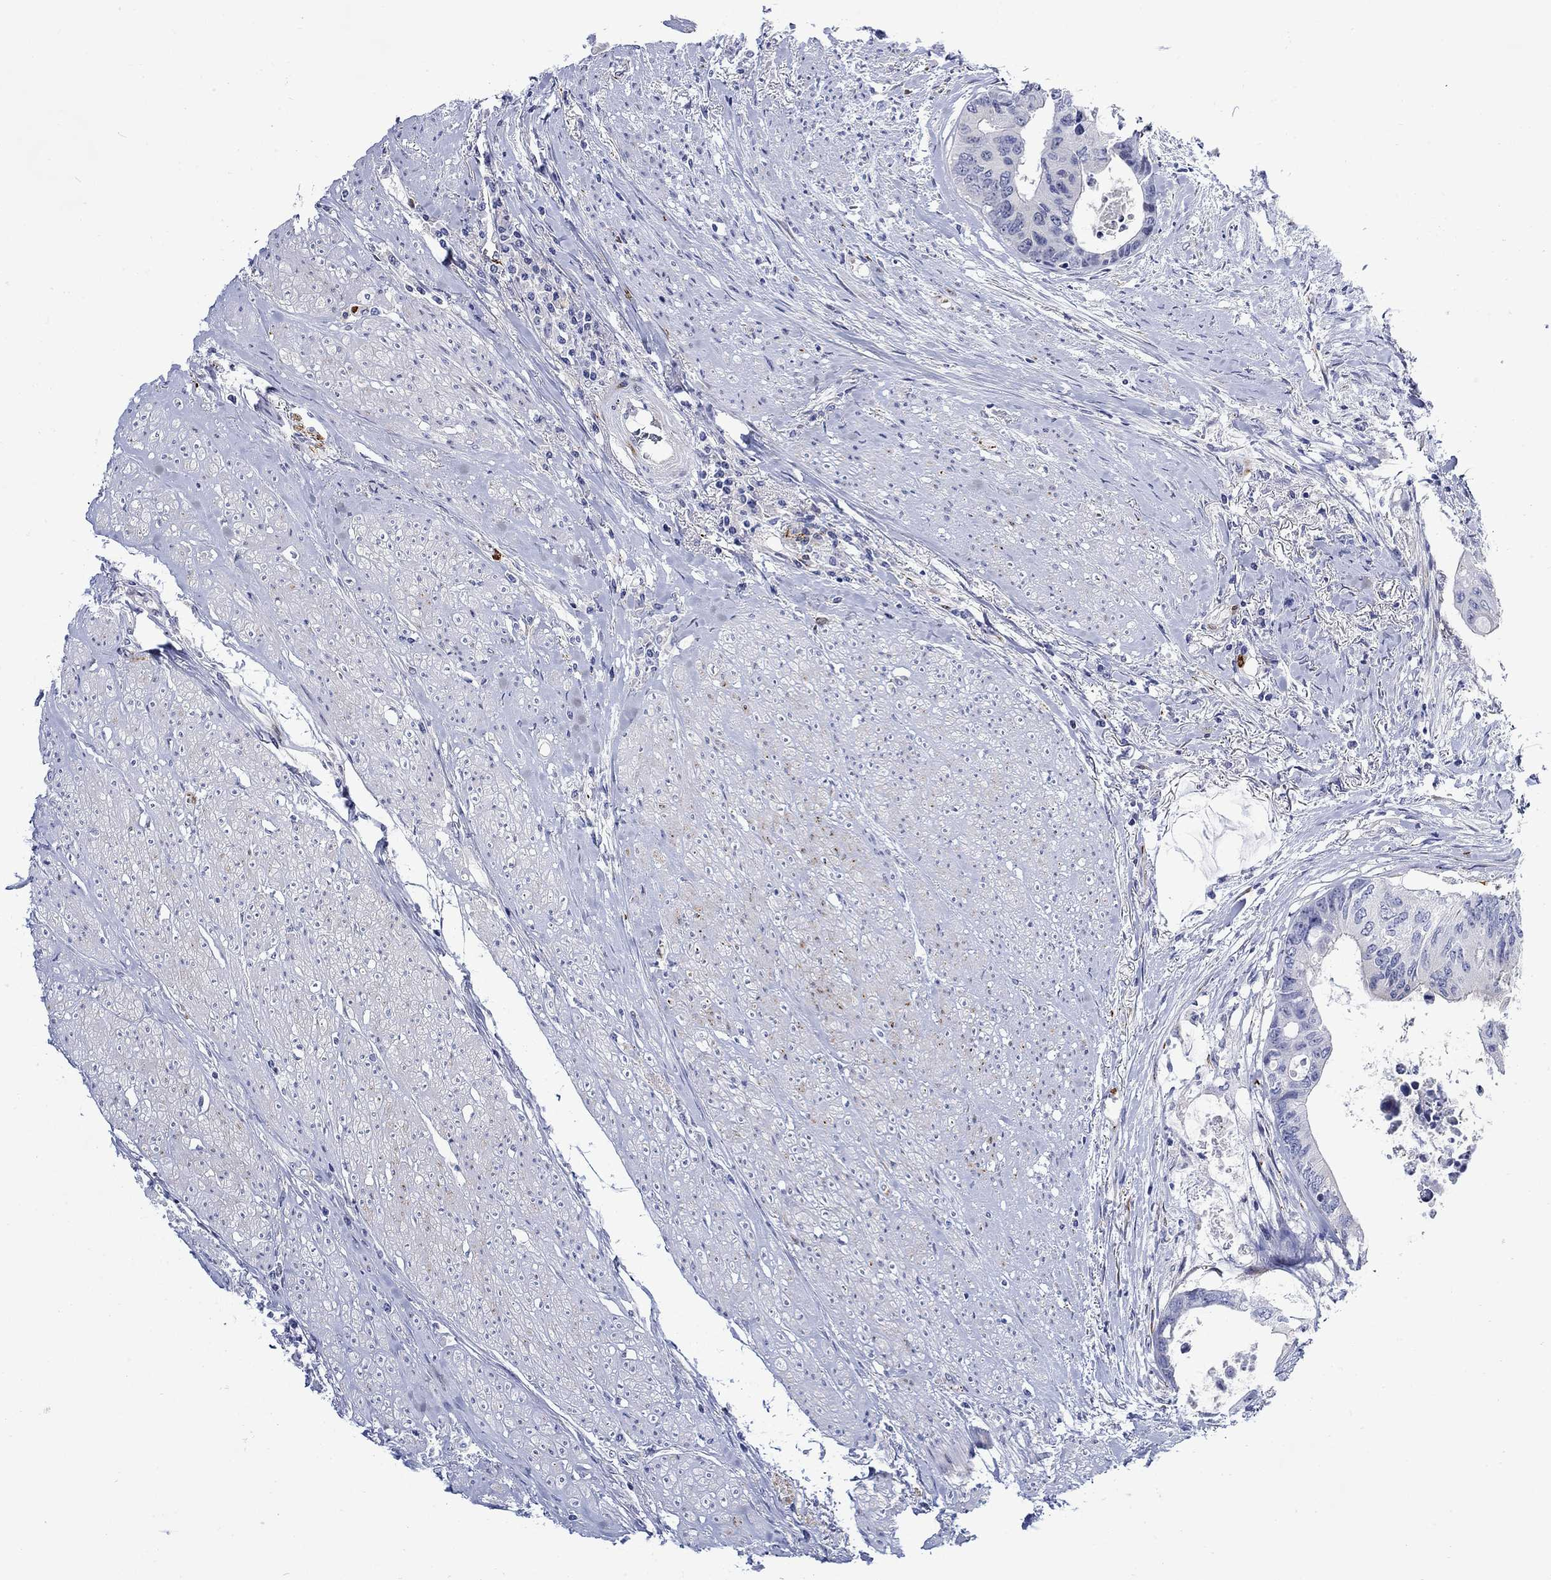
{"staining": {"intensity": "negative", "quantity": "none", "location": "none"}, "tissue": "colorectal cancer", "cell_type": "Tumor cells", "image_type": "cancer", "snomed": [{"axis": "morphology", "description": "Adenocarcinoma, NOS"}, {"axis": "topography", "description": "Rectum"}], "caption": "Colorectal adenocarcinoma was stained to show a protein in brown. There is no significant positivity in tumor cells.", "gene": "KSR2", "patient": {"sex": "male", "age": 59}}